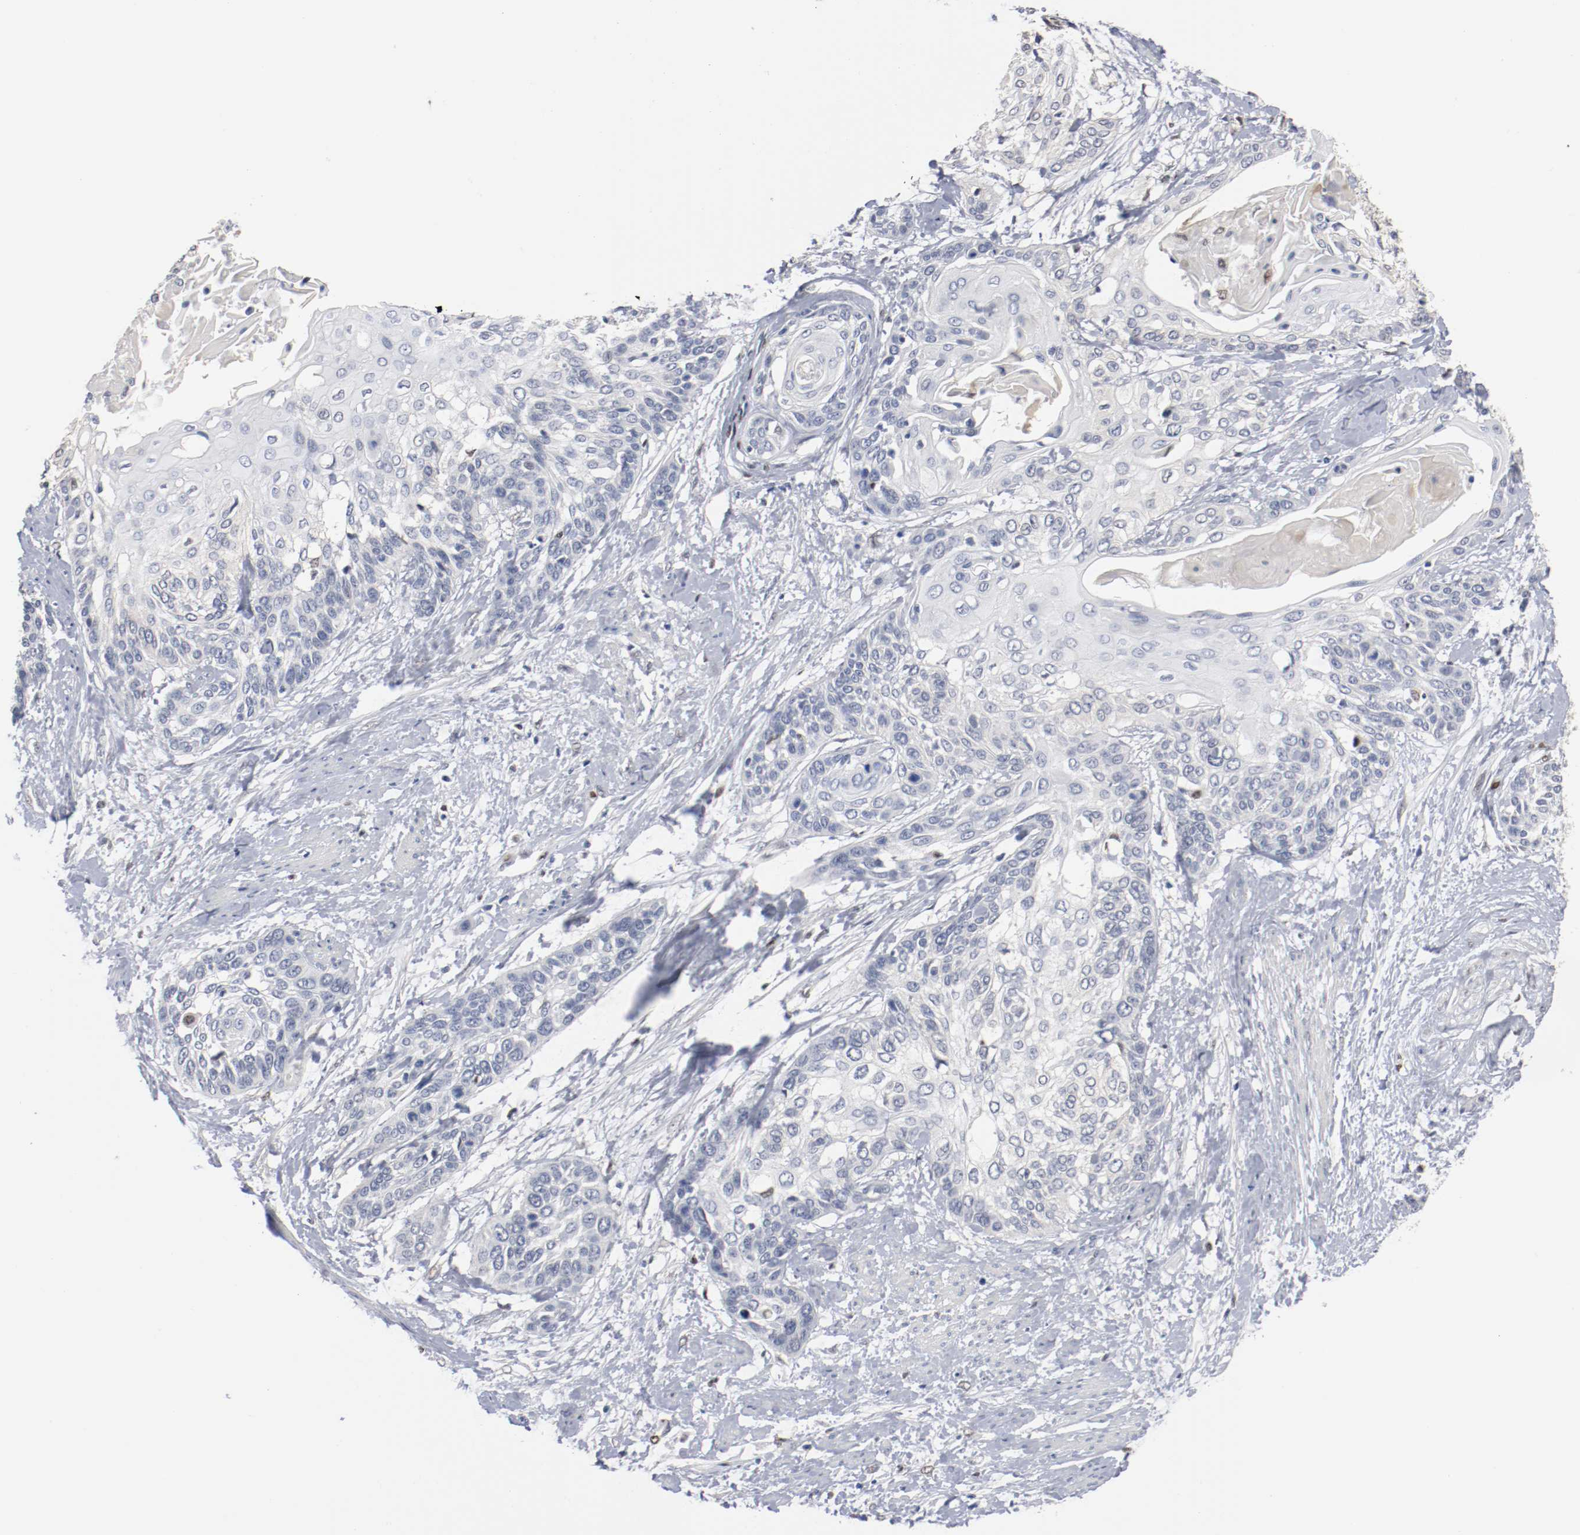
{"staining": {"intensity": "negative", "quantity": "none", "location": "none"}, "tissue": "cervical cancer", "cell_type": "Tumor cells", "image_type": "cancer", "snomed": [{"axis": "morphology", "description": "Squamous cell carcinoma, NOS"}, {"axis": "topography", "description": "Cervix"}], "caption": "Protein analysis of cervical squamous cell carcinoma shows no significant staining in tumor cells. Brightfield microscopy of immunohistochemistry stained with DAB (brown) and hematoxylin (blue), captured at high magnification.", "gene": "ZEB2", "patient": {"sex": "female", "age": 57}}